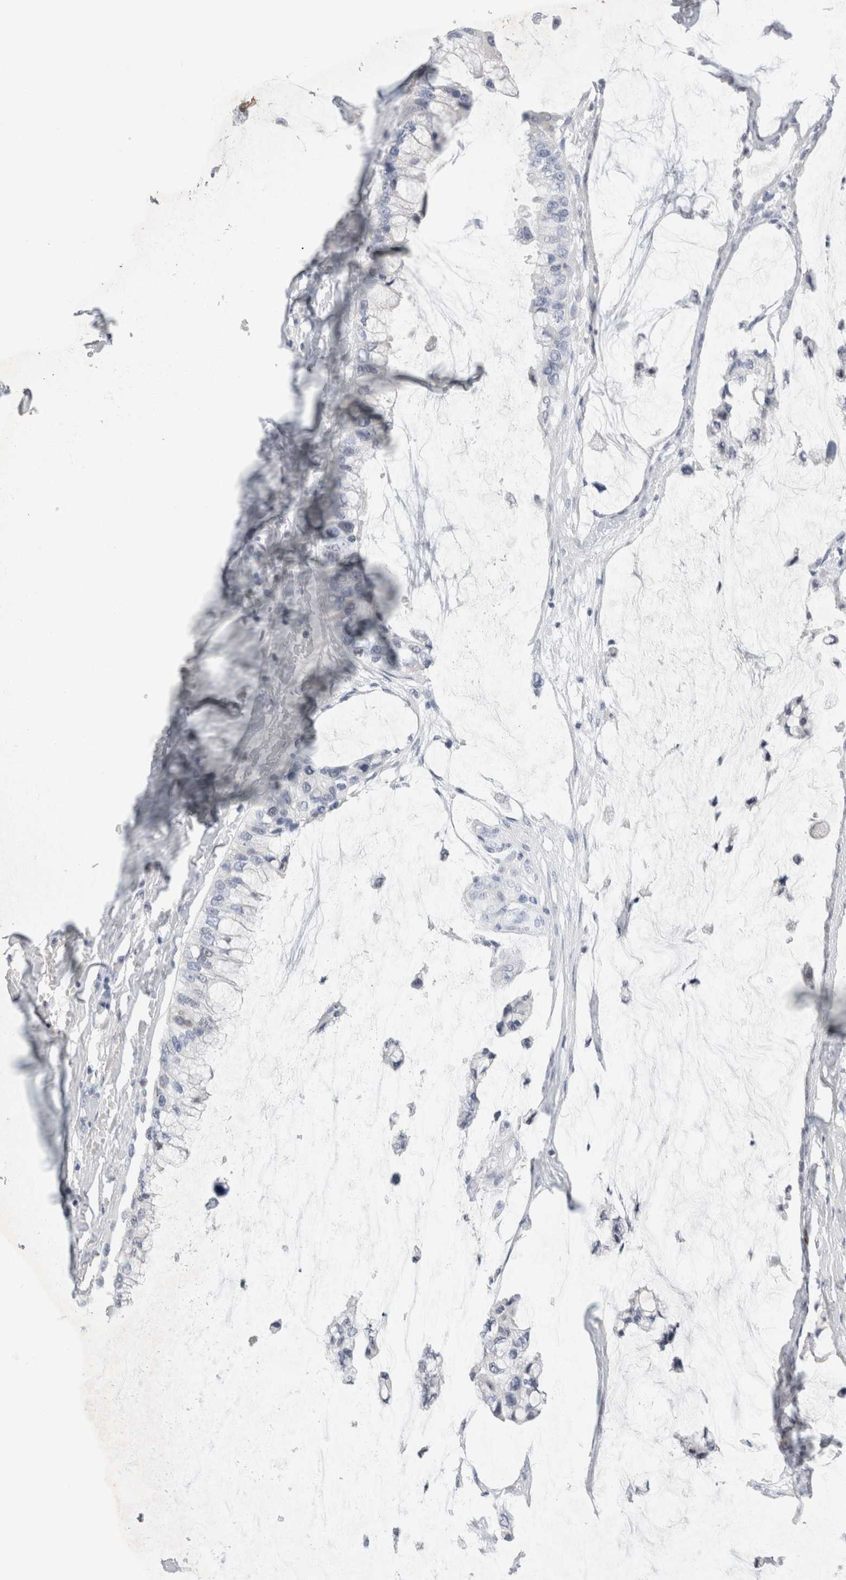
{"staining": {"intensity": "negative", "quantity": "none", "location": "none"}, "tissue": "ovarian cancer", "cell_type": "Tumor cells", "image_type": "cancer", "snomed": [{"axis": "morphology", "description": "Cystadenocarcinoma, mucinous, NOS"}, {"axis": "topography", "description": "Ovary"}], "caption": "An immunohistochemistry (IHC) histopathology image of ovarian cancer (mucinous cystadenocarcinoma) is shown. There is no staining in tumor cells of ovarian cancer (mucinous cystadenocarcinoma). The staining was performed using DAB (3,3'-diaminobenzidine) to visualize the protein expression in brown, while the nuclei were stained in blue with hematoxylin (Magnification: 20x).", "gene": "SLC22A12", "patient": {"sex": "female", "age": 39}}